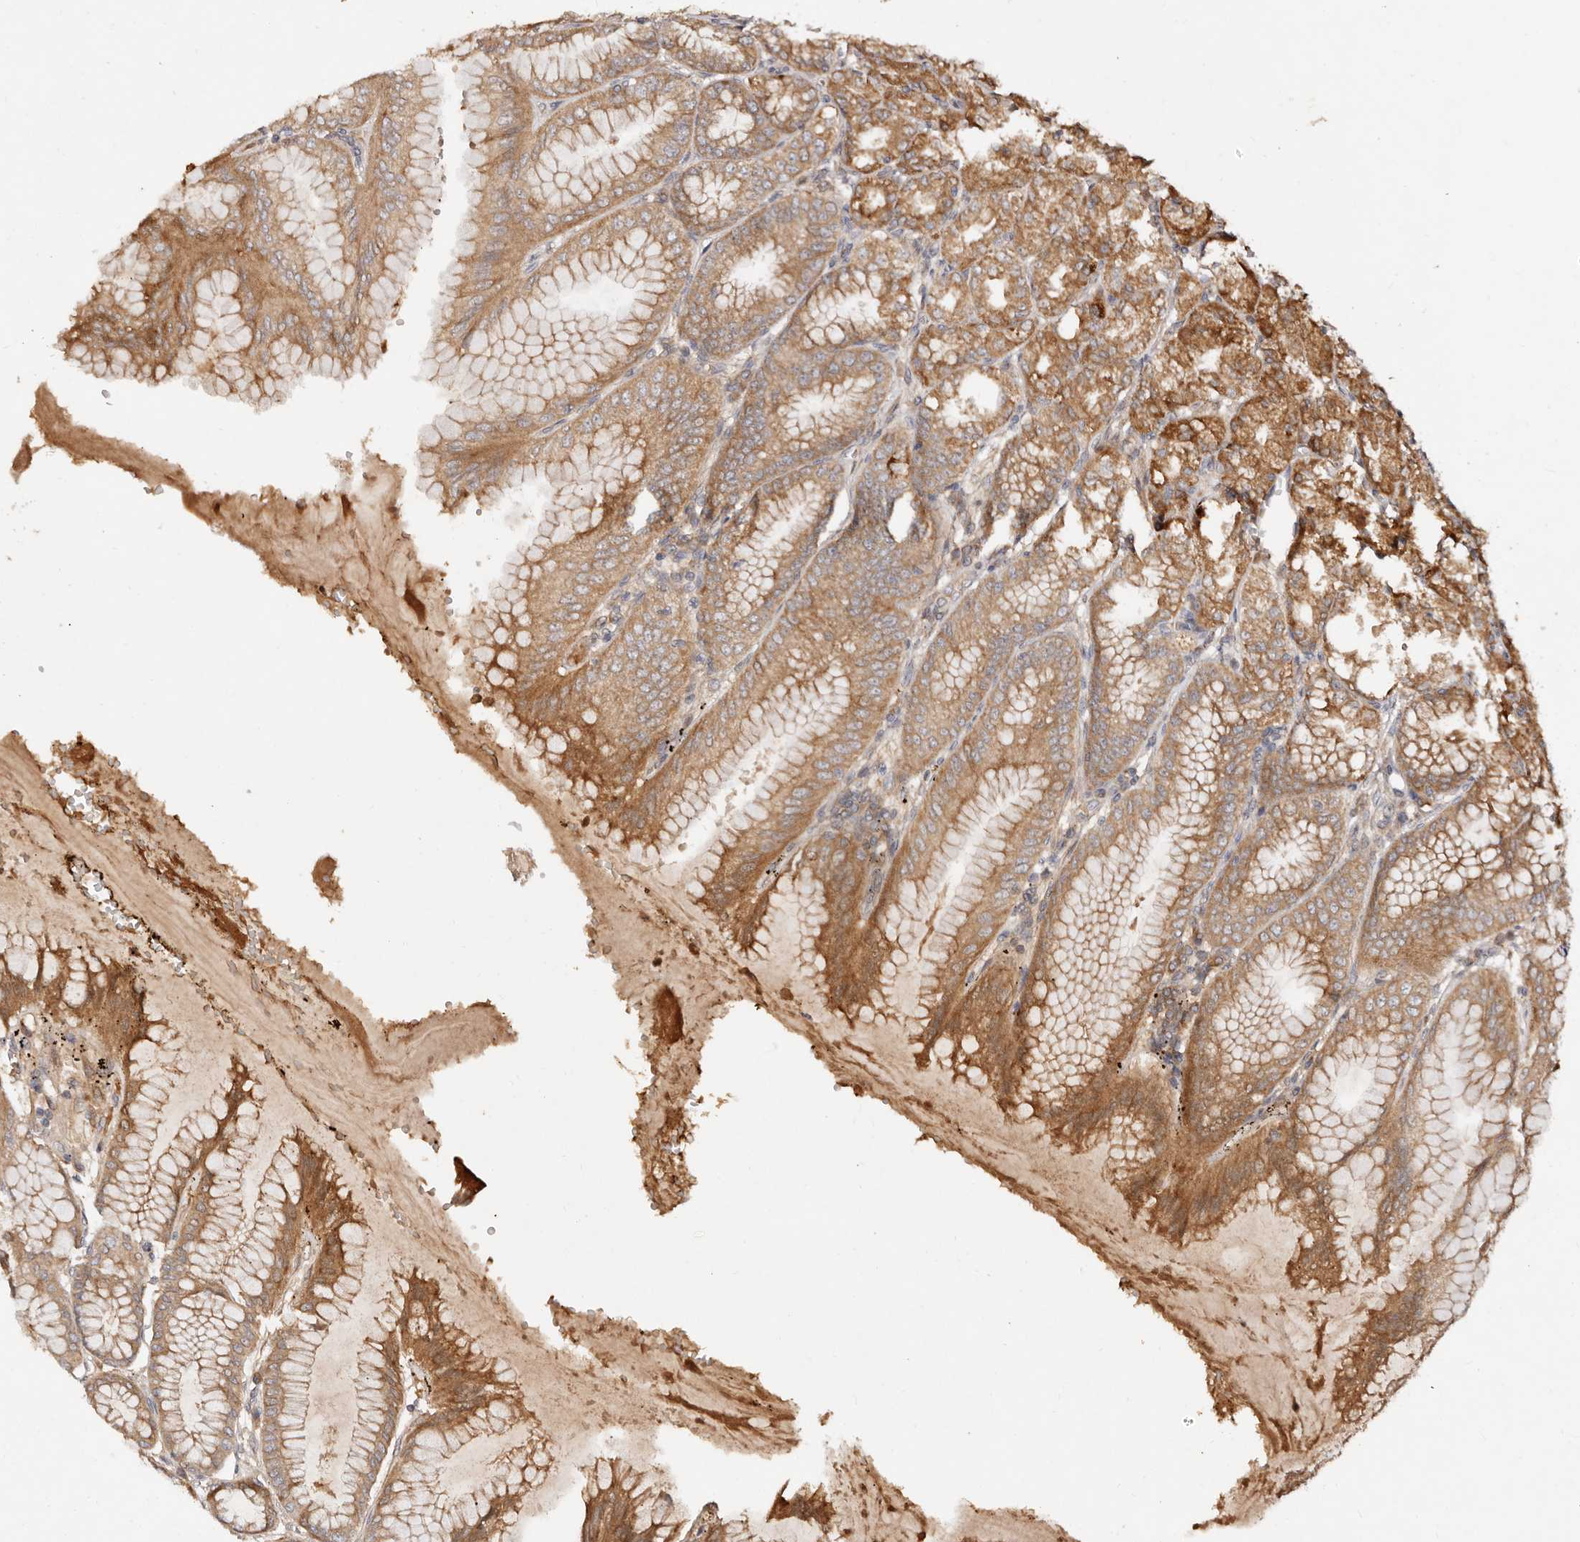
{"staining": {"intensity": "strong", "quantity": ">75%", "location": "cytoplasmic/membranous"}, "tissue": "stomach", "cell_type": "Glandular cells", "image_type": "normal", "snomed": [{"axis": "morphology", "description": "Normal tissue, NOS"}, {"axis": "topography", "description": "Stomach, lower"}], "caption": "The image demonstrates immunohistochemical staining of normal stomach. There is strong cytoplasmic/membranous expression is appreciated in about >75% of glandular cells.", "gene": "DENND11", "patient": {"sex": "male", "age": 71}}